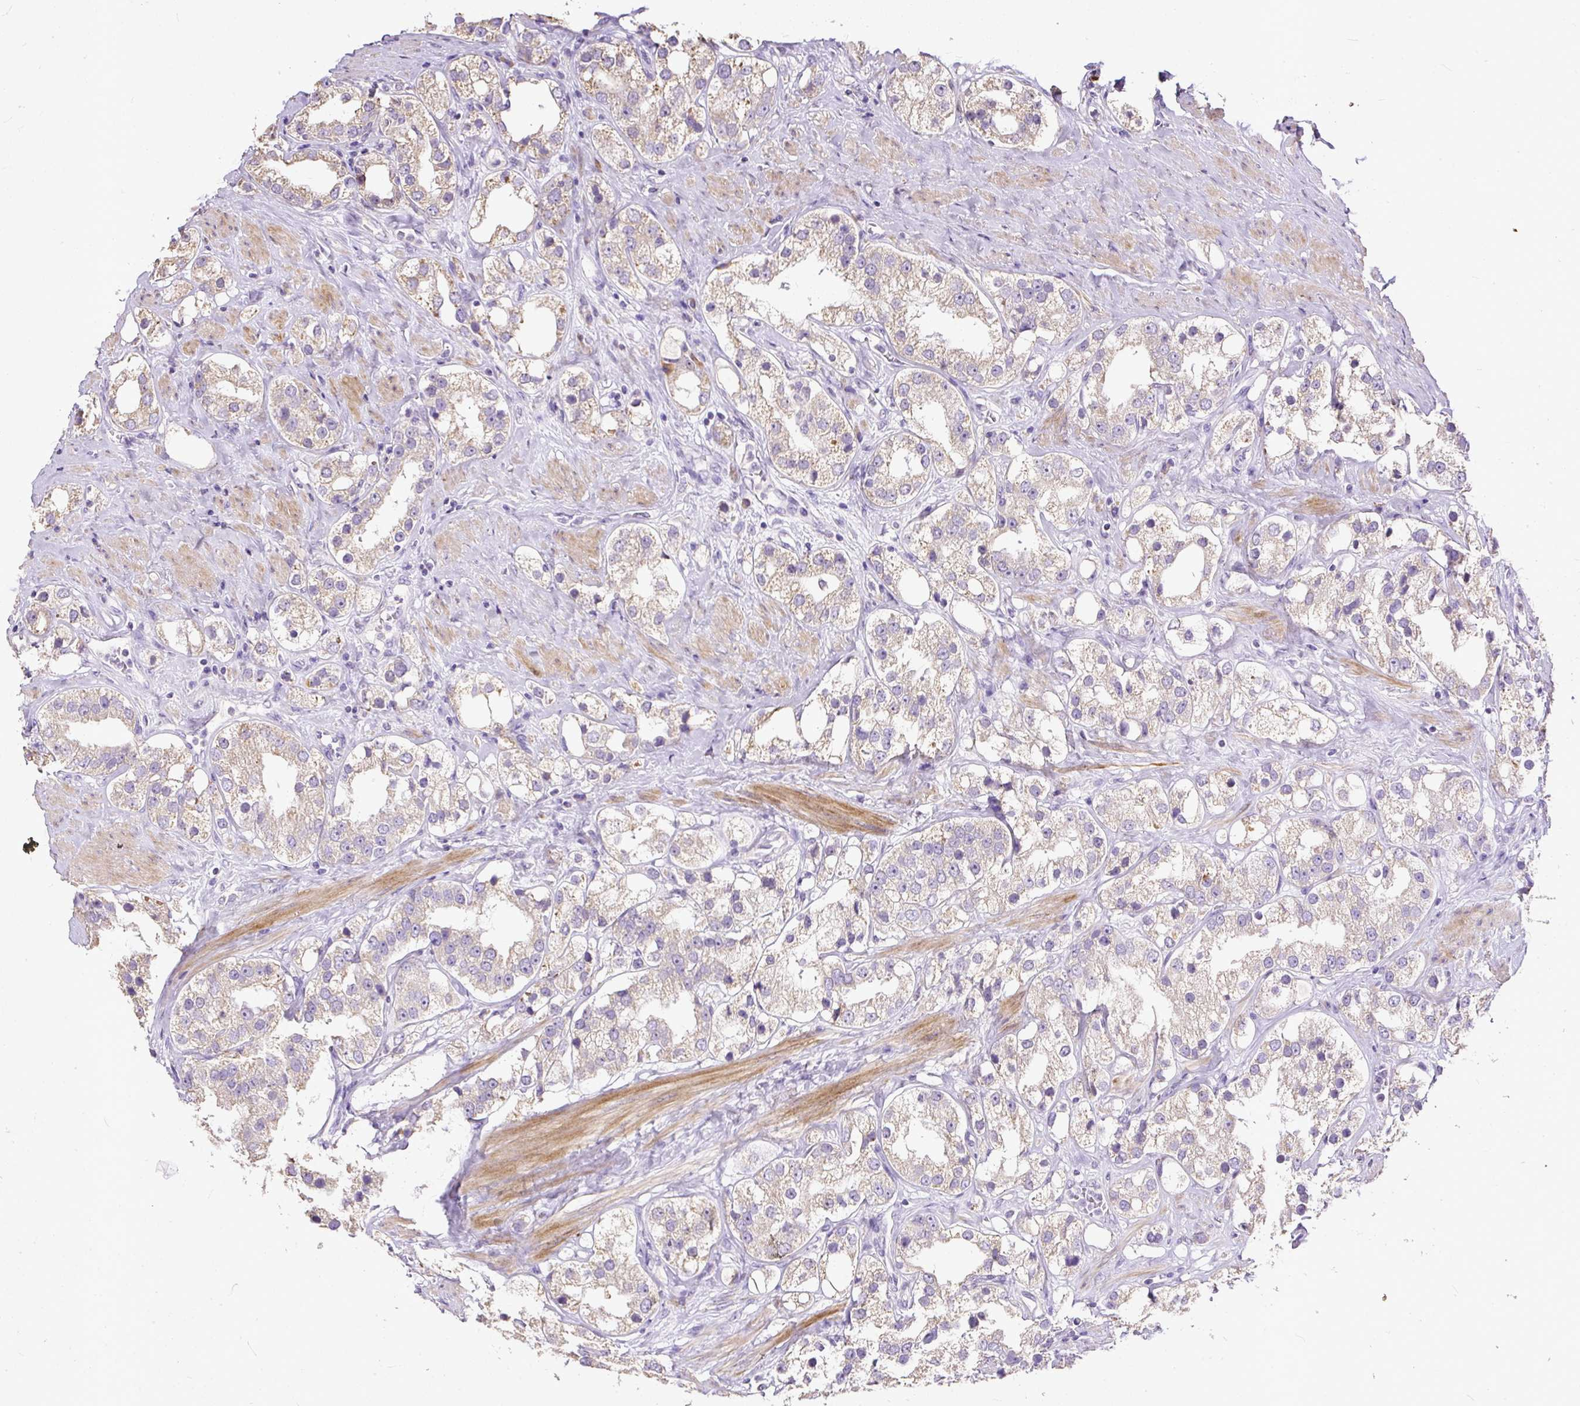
{"staining": {"intensity": "weak", "quantity": "<25%", "location": "cytoplasmic/membranous"}, "tissue": "prostate cancer", "cell_type": "Tumor cells", "image_type": "cancer", "snomed": [{"axis": "morphology", "description": "Adenocarcinoma, NOS"}, {"axis": "topography", "description": "Prostate"}], "caption": "Immunohistochemistry image of prostate adenocarcinoma stained for a protein (brown), which demonstrates no positivity in tumor cells.", "gene": "GBX1", "patient": {"sex": "male", "age": 79}}